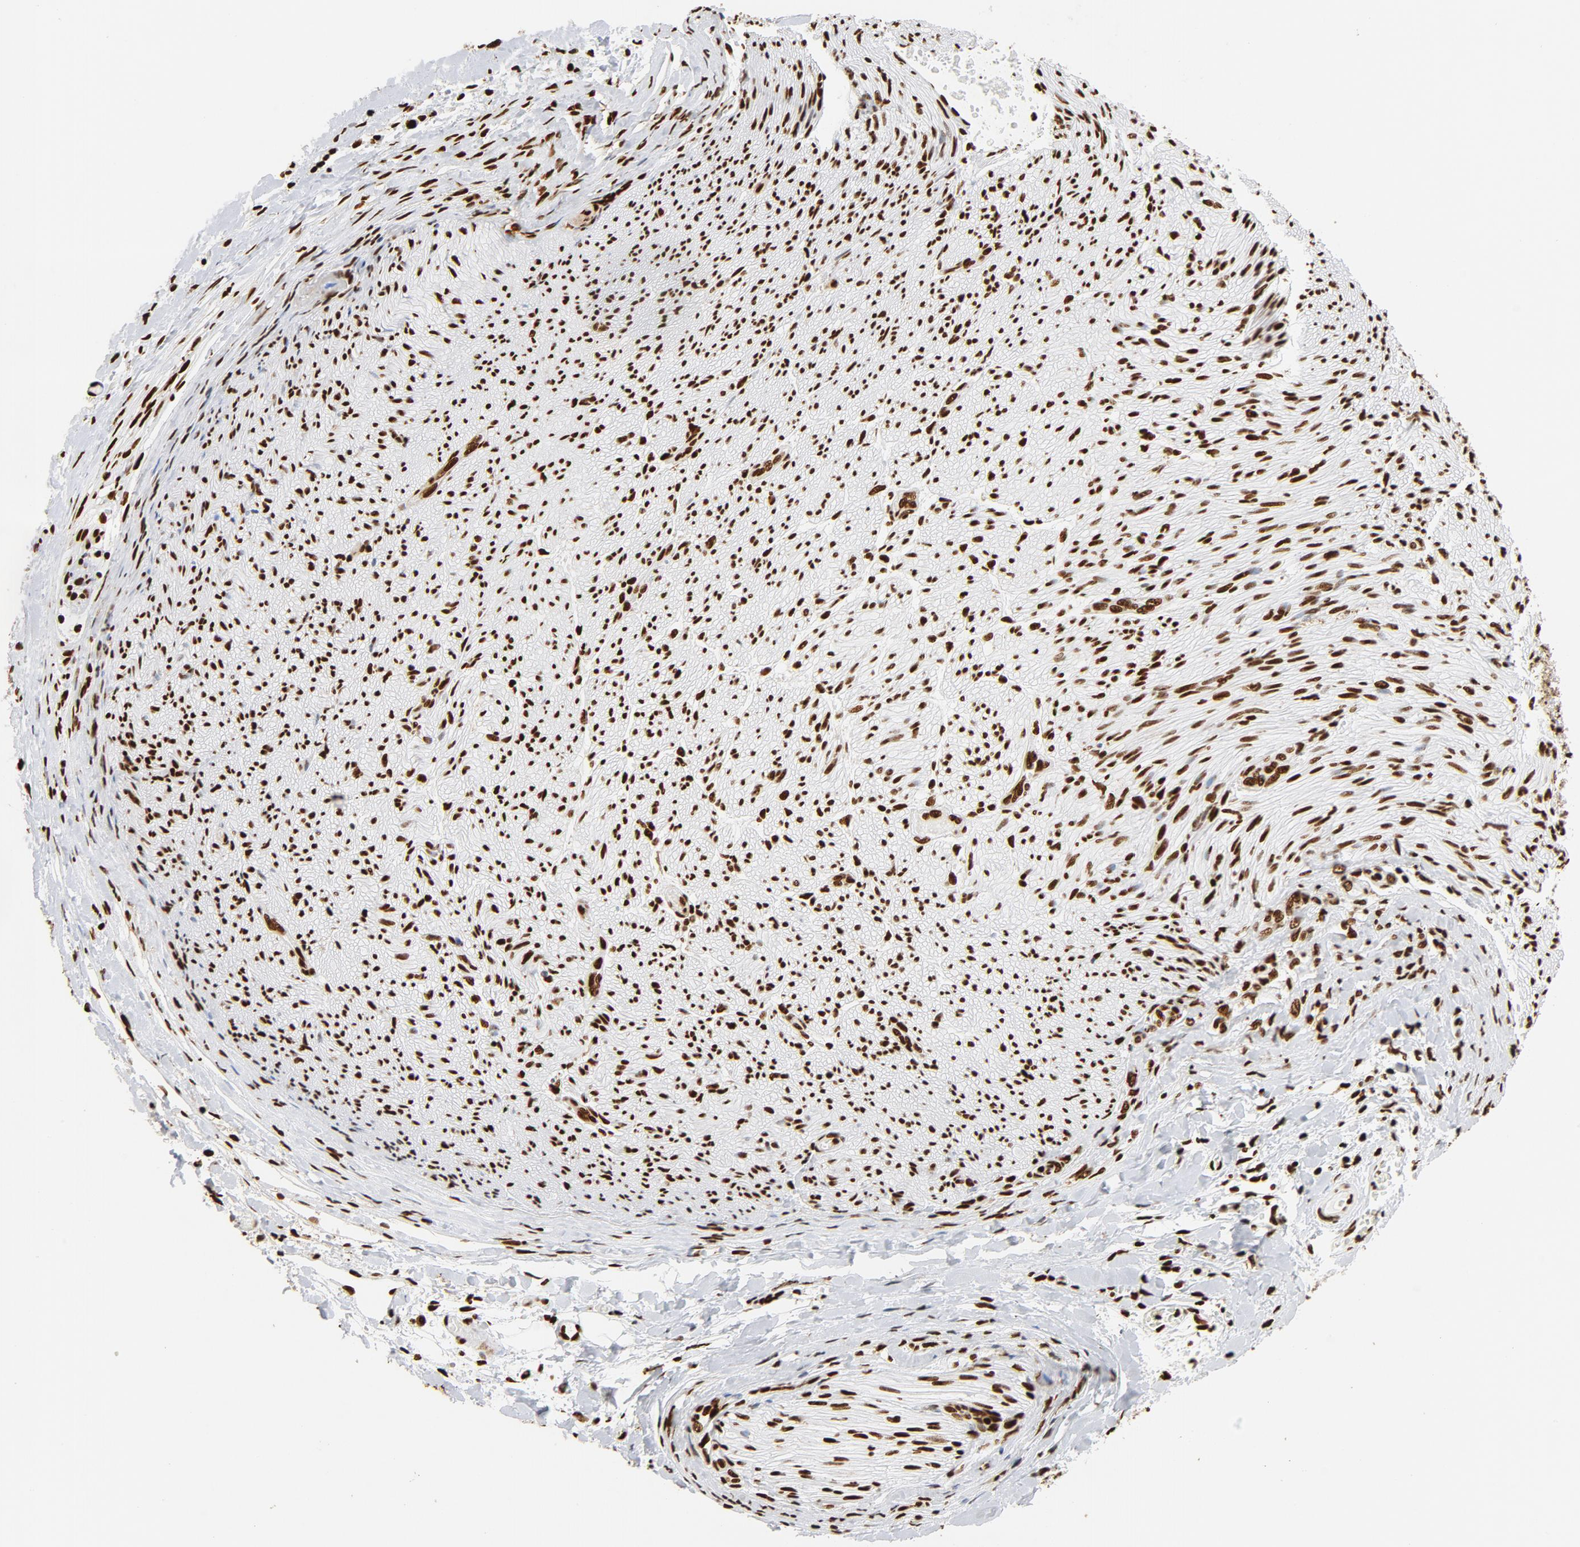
{"staining": {"intensity": "strong", "quantity": ">75%", "location": "nuclear"}, "tissue": "liver cancer", "cell_type": "Tumor cells", "image_type": "cancer", "snomed": [{"axis": "morphology", "description": "Cholangiocarcinoma"}, {"axis": "topography", "description": "Liver"}], "caption": "Protein expression analysis of cholangiocarcinoma (liver) displays strong nuclear positivity in about >75% of tumor cells.", "gene": "XRCC6", "patient": {"sex": "male", "age": 58}}